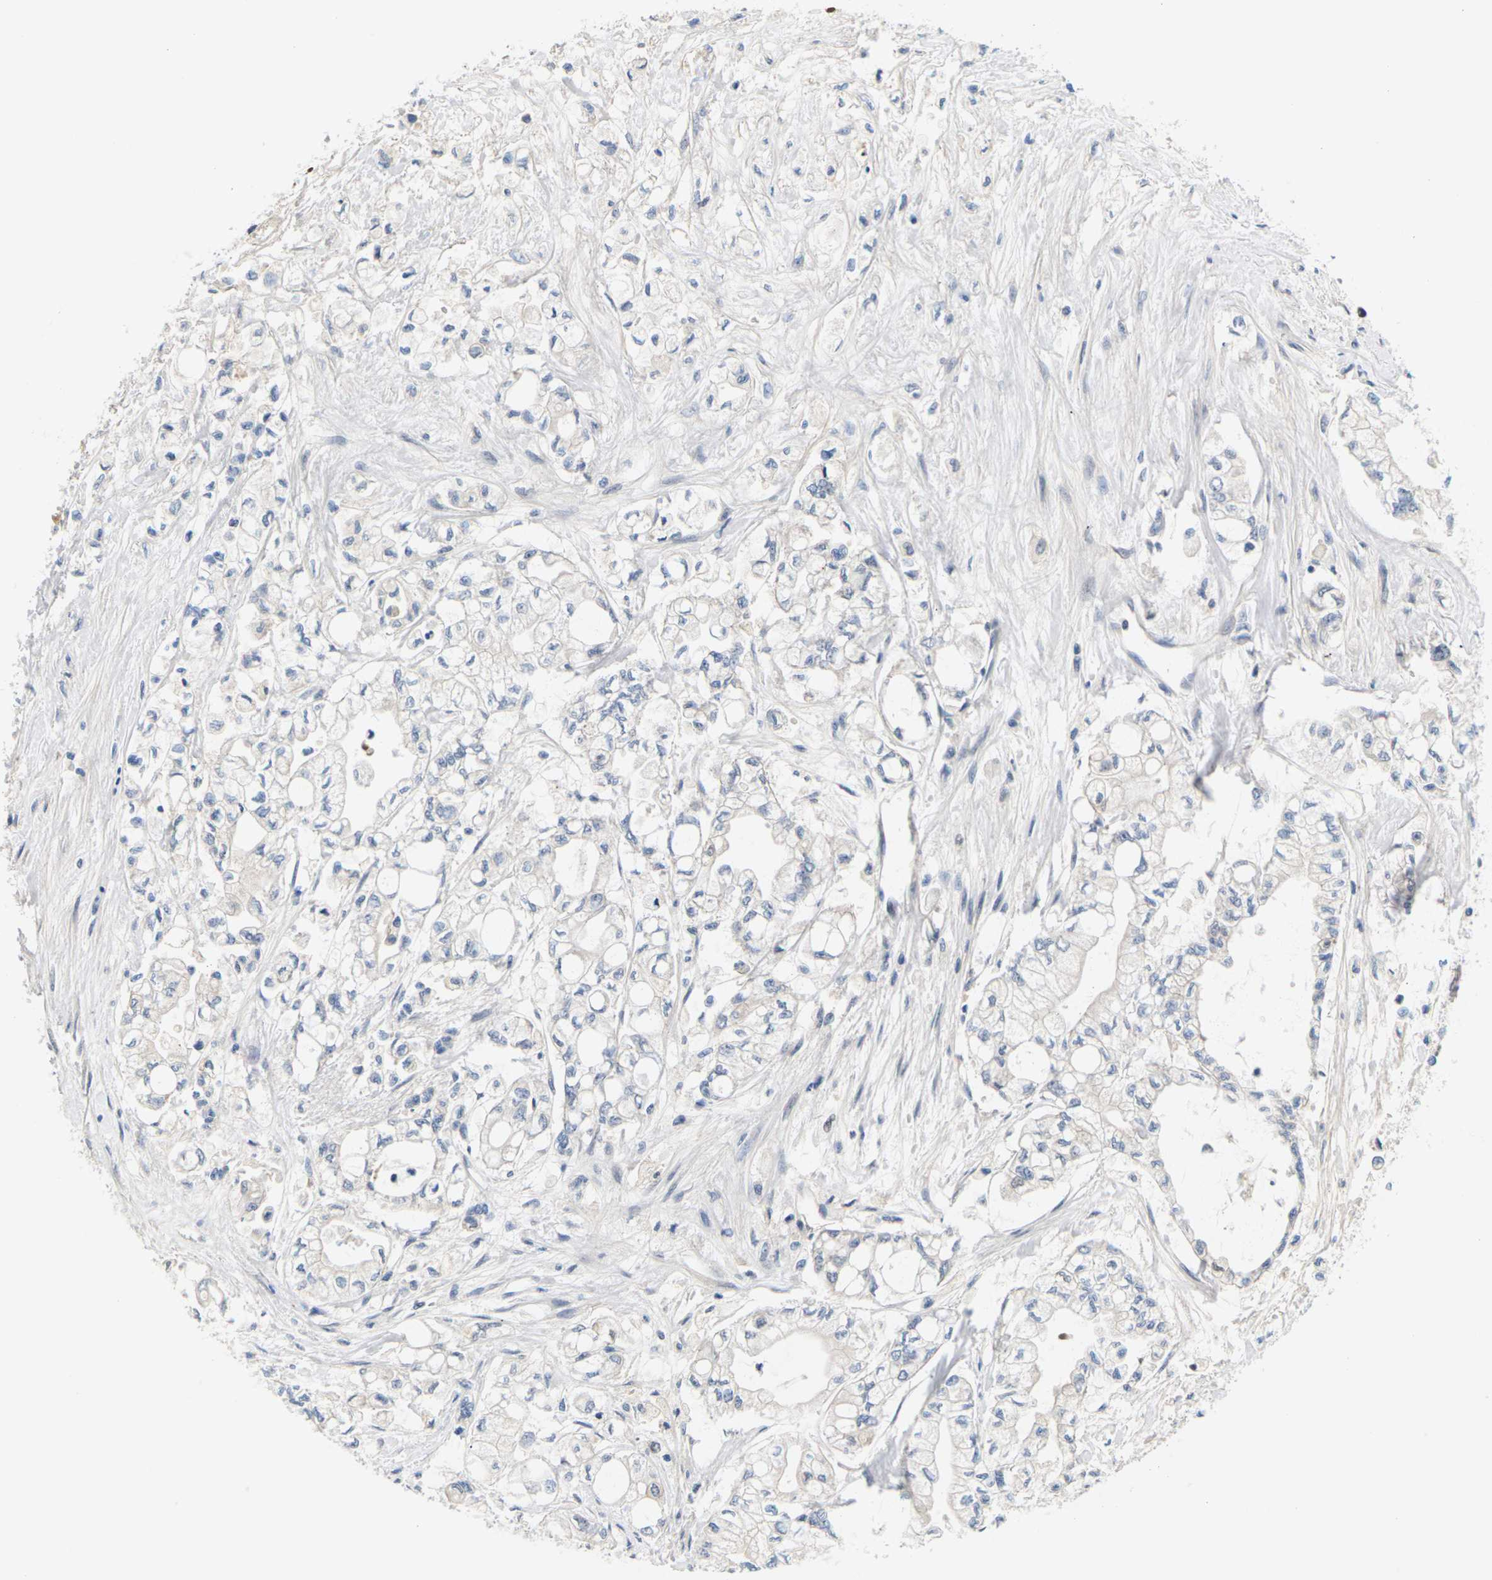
{"staining": {"intensity": "moderate", "quantity": "<25%", "location": "cytoplasmic/membranous"}, "tissue": "pancreatic cancer", "cell_type": "Tumor cells", "image_type": "cancer", "snomed": [{"axis": "morphology", "description": "Adenocarcinoma, NOS"}, {"axis": "topography", "description": "Pancreas"}], "caption": "Pancreatic adenocarcinoma stained with a brown dye demonstrates moderate cytoplasmic/membranous positive positivity in approximately <25% of tumor cells.", "gene": "PKP2", "patient": {"sex": "male", "age": 79}}